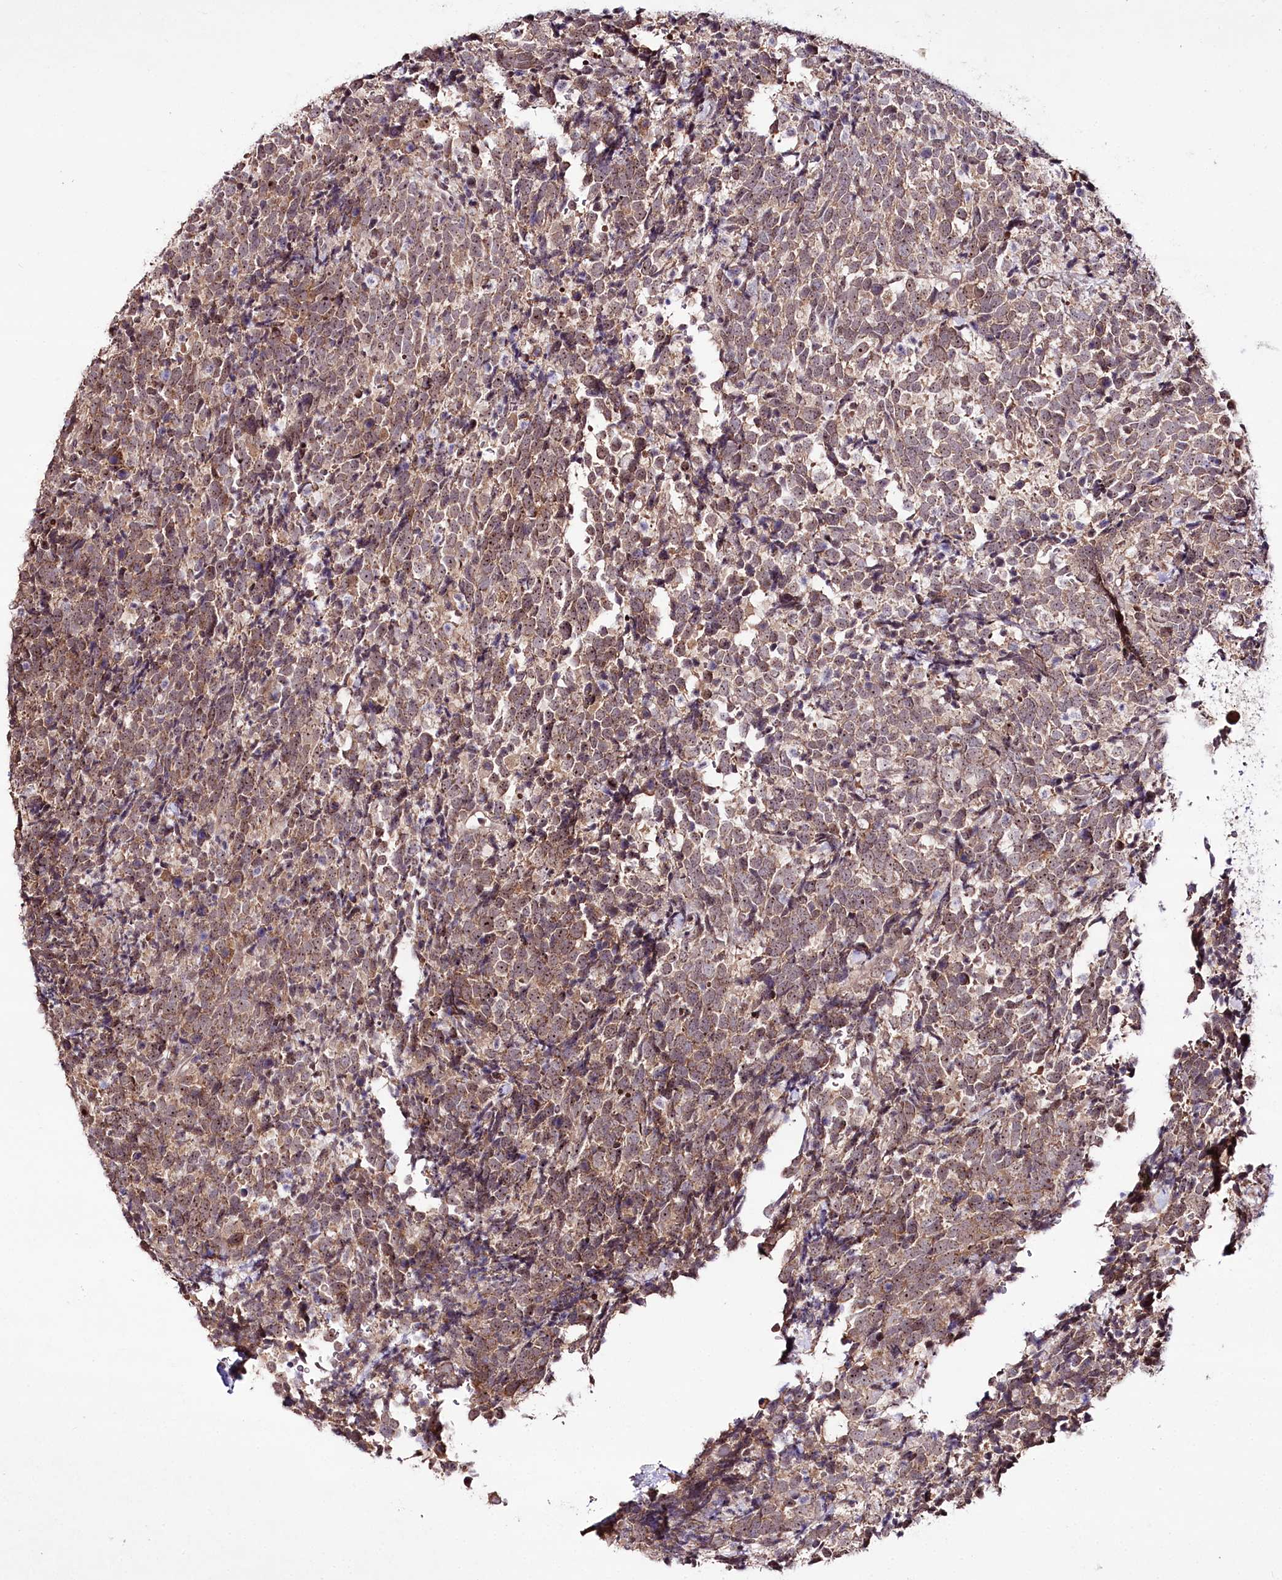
{"staining": {"intensity": "weak", "quantity": ">75%", "location": "cytoplasmic/membranous,nuclear"}, "tissue": "urothelial cancer", "cell_type": "Tumor cells", "image_type": "cancer", "snomed": [{"axis": "morphology", "description": "Urothelial carcinoma, High grade"}, {"axis": "topography", "description": "Urinary bladder"}], "caption": "Urothelial cancer tissue demonstrates weak cytoplasmic/membranous and nuclear staining in approximately >75% of tumor cells", "gene": "CCDC59", "patient": {"sex": "female", "age": 82}}